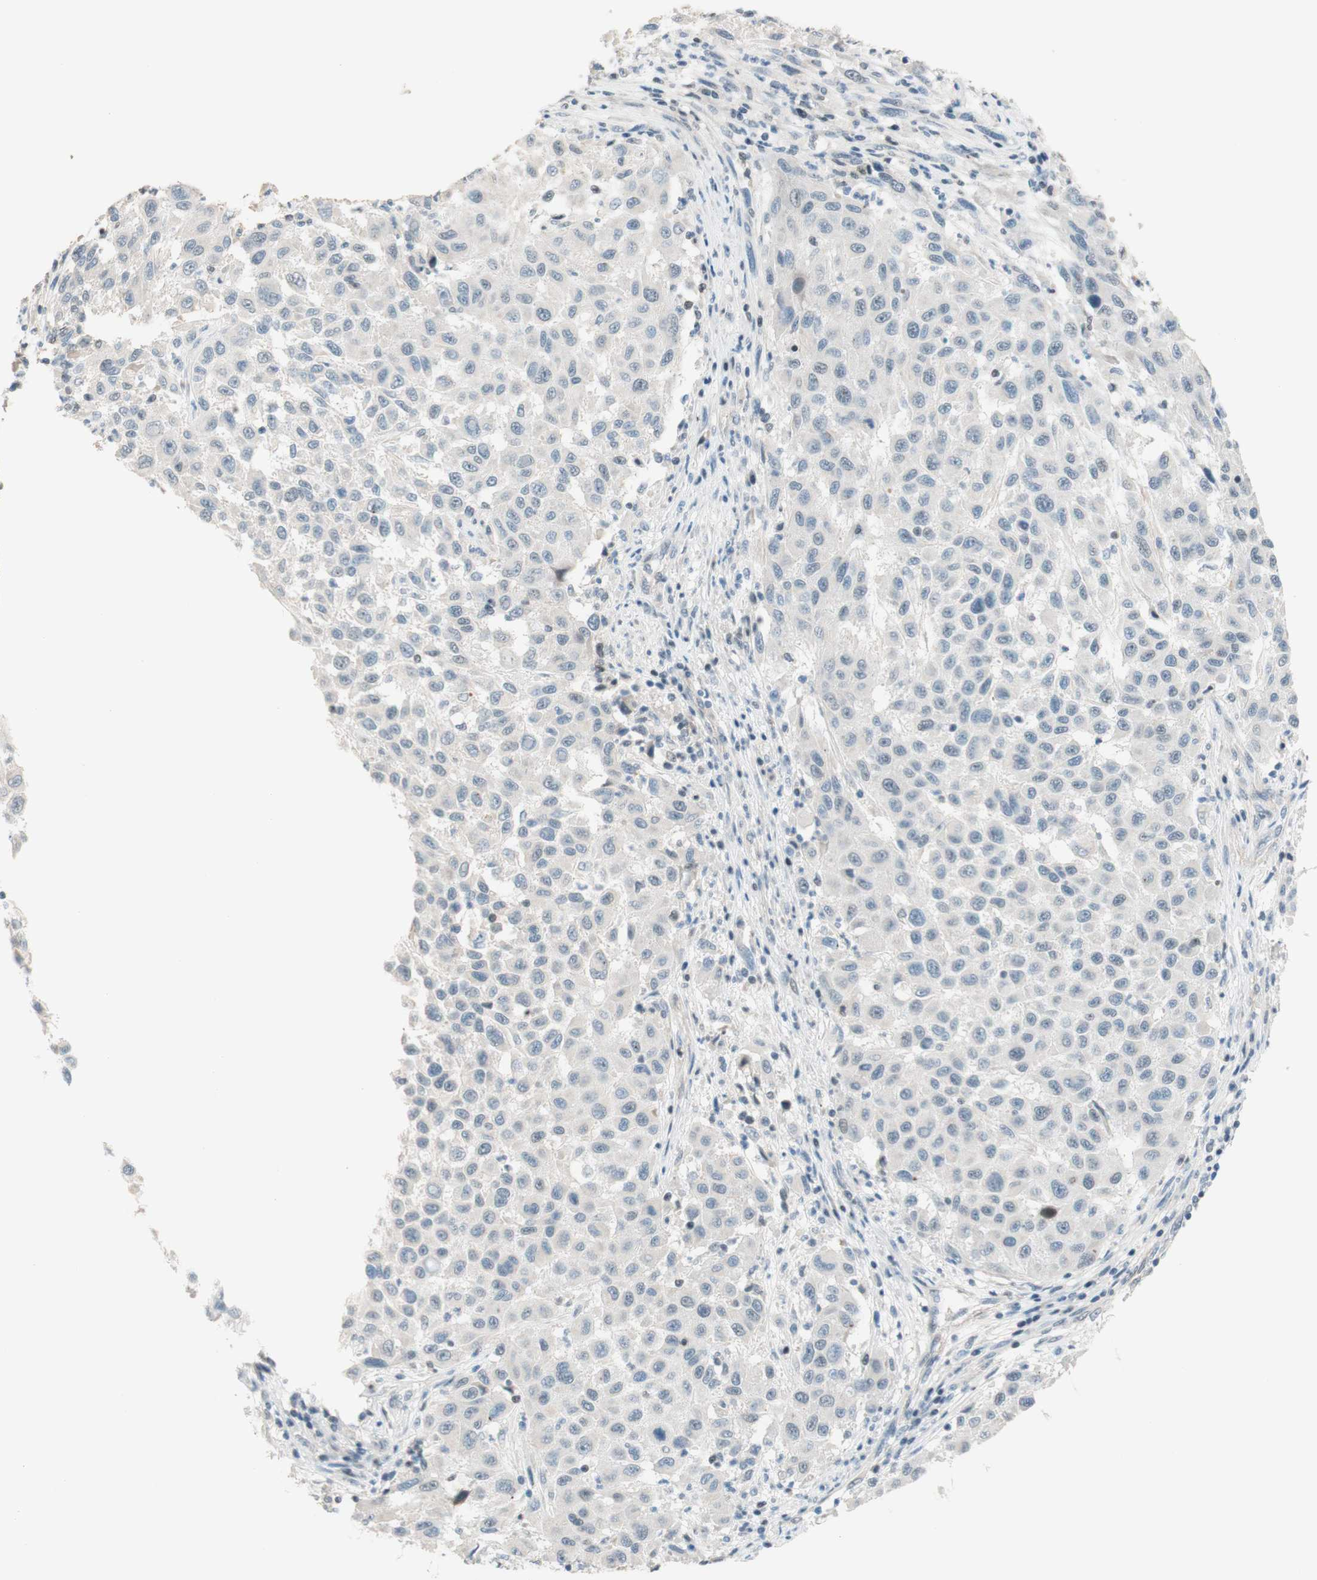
{"staining": {"intensity": "negative", "quantity": "none", "location": "none"}, "tissue": "melanoma", "cell_type": "Tumor cells", "image_type": "cancer", "snomed": [{"axis": "morphology", "description": "Malignant melanoma, Metastatic site"}, {"axis": "topography", "description": "Lymph node"}], "caption": "Immunohistochemistry micrograph of melanoma stained for a protein (brown), which demonstrates no staining in tumor cells.", "gene": "JPH1", "patient": {"sex": "male", "age": 61}}